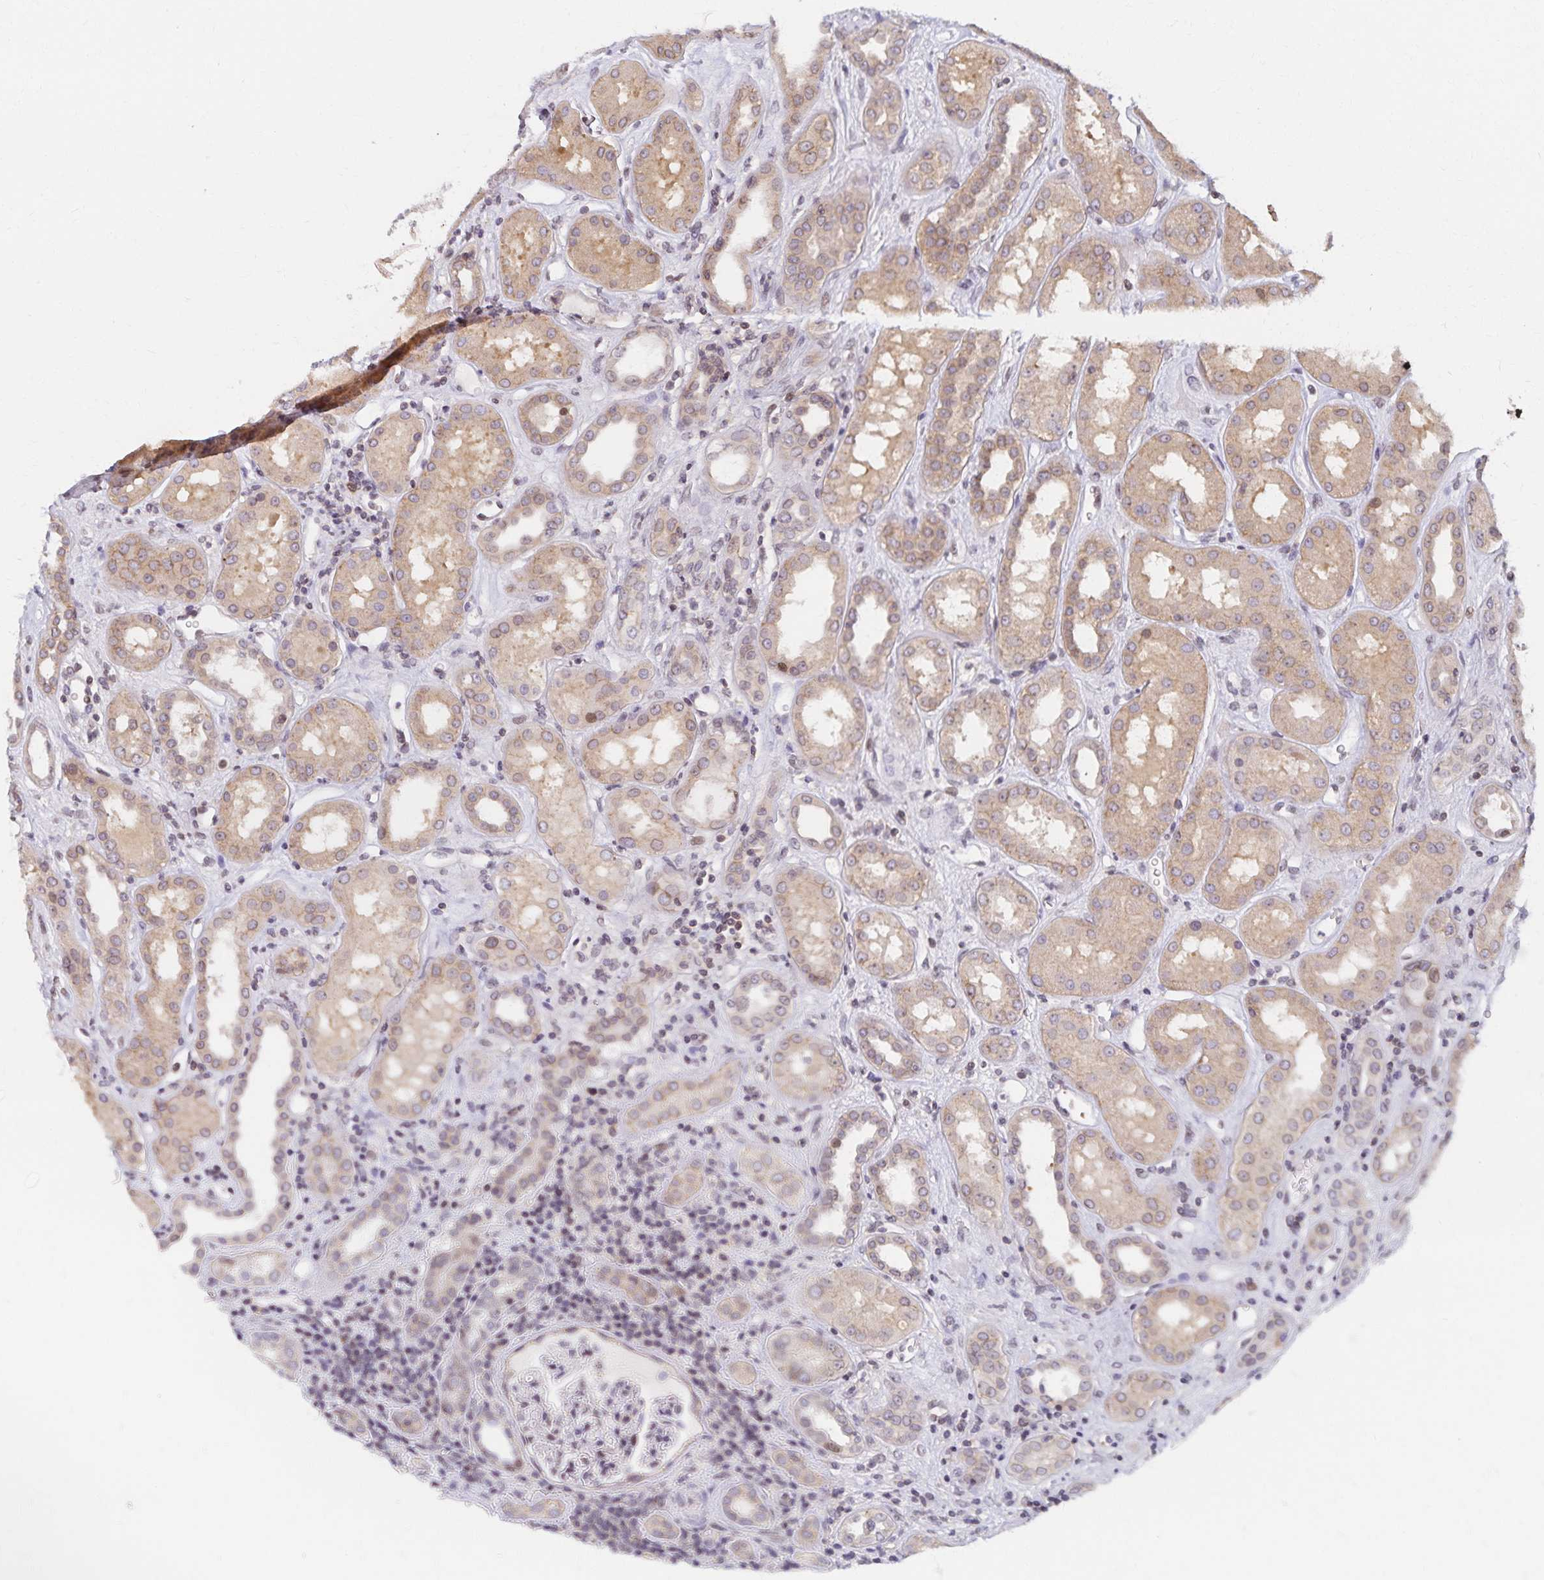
{"staining": {"intensity": "weak", "quantity": "25%-75%", "location": "nuclear"}, "tissue": "kidney", "cell_type": "Cells in glomeruli", "image_type": "normal", "snomed": [{"axis": "morphology", "description": "Normal tissue, NOS"}, {"axis": "topography", "description": "Kidney"}], "caption": "Kidney stained with a brown dye exhibits weak nuclear positive expression in about 25%-75% of cells in glomeruli.", "gene": "RAB9B", "patient": {"sex": "male", "age": 59}}